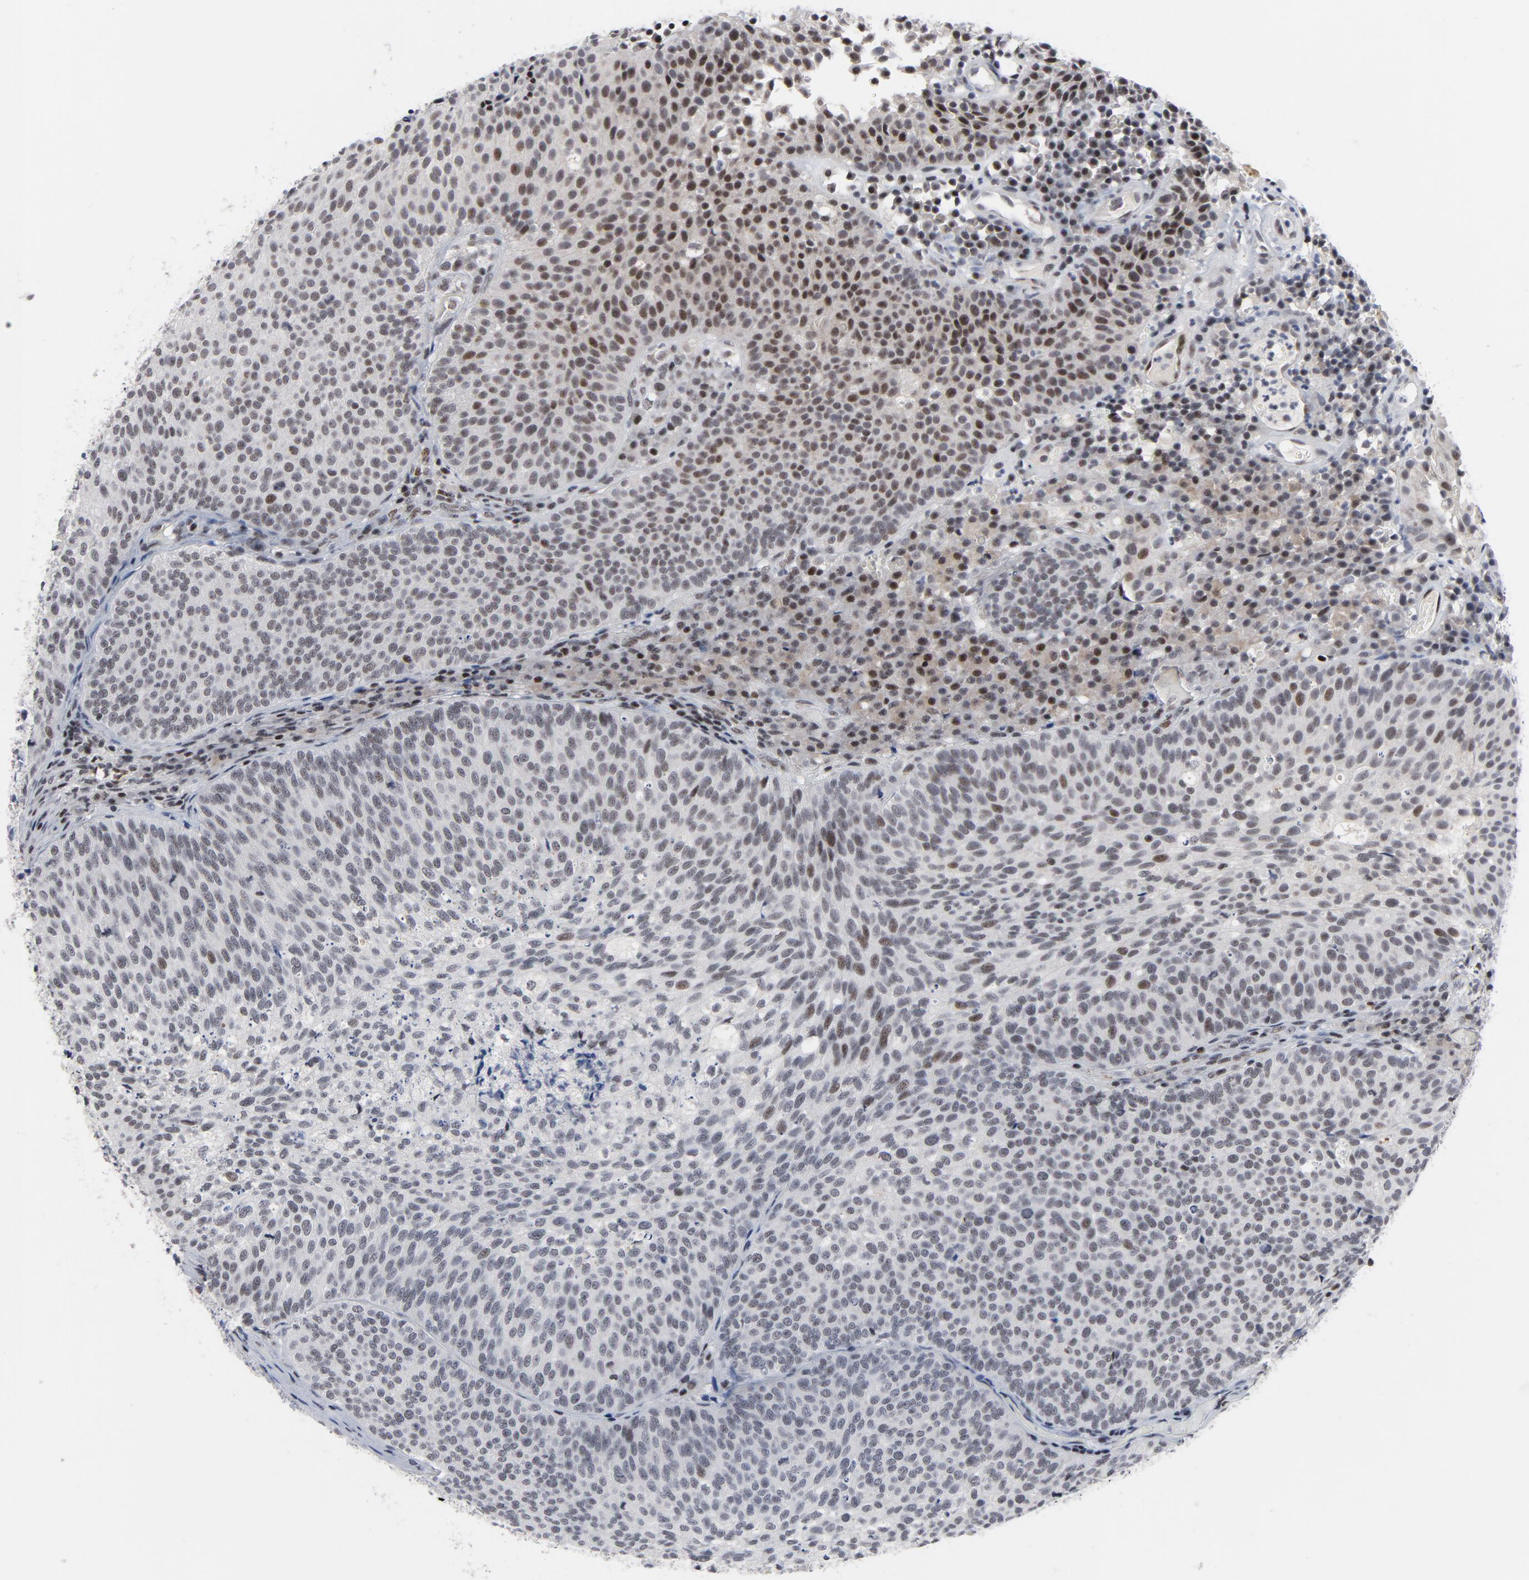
{"staining": {"intensity": "moderate", "quantity": "<25%", "location": "nuclear"}, "tissue": "urothelial cancer", "cell_type": "Tumor cells", "image_type": "cancer", "snomed": [{"axis": "morphology", "description": "Urothelial carcinoma, Low grade"}, {"axis": "topography", "description": "Urinary bladder"}], "caption": "Immunohistochemistry (IHC) image of neoplastic tissue: urothelial cancer stained using IHC shows low levels of moderate protein expression localized specifically in the nuclear of tumor cells, appearing as a nuclear brown color.", "gene": "GABPA", "patient": {"sex": "male", "age": 85}}